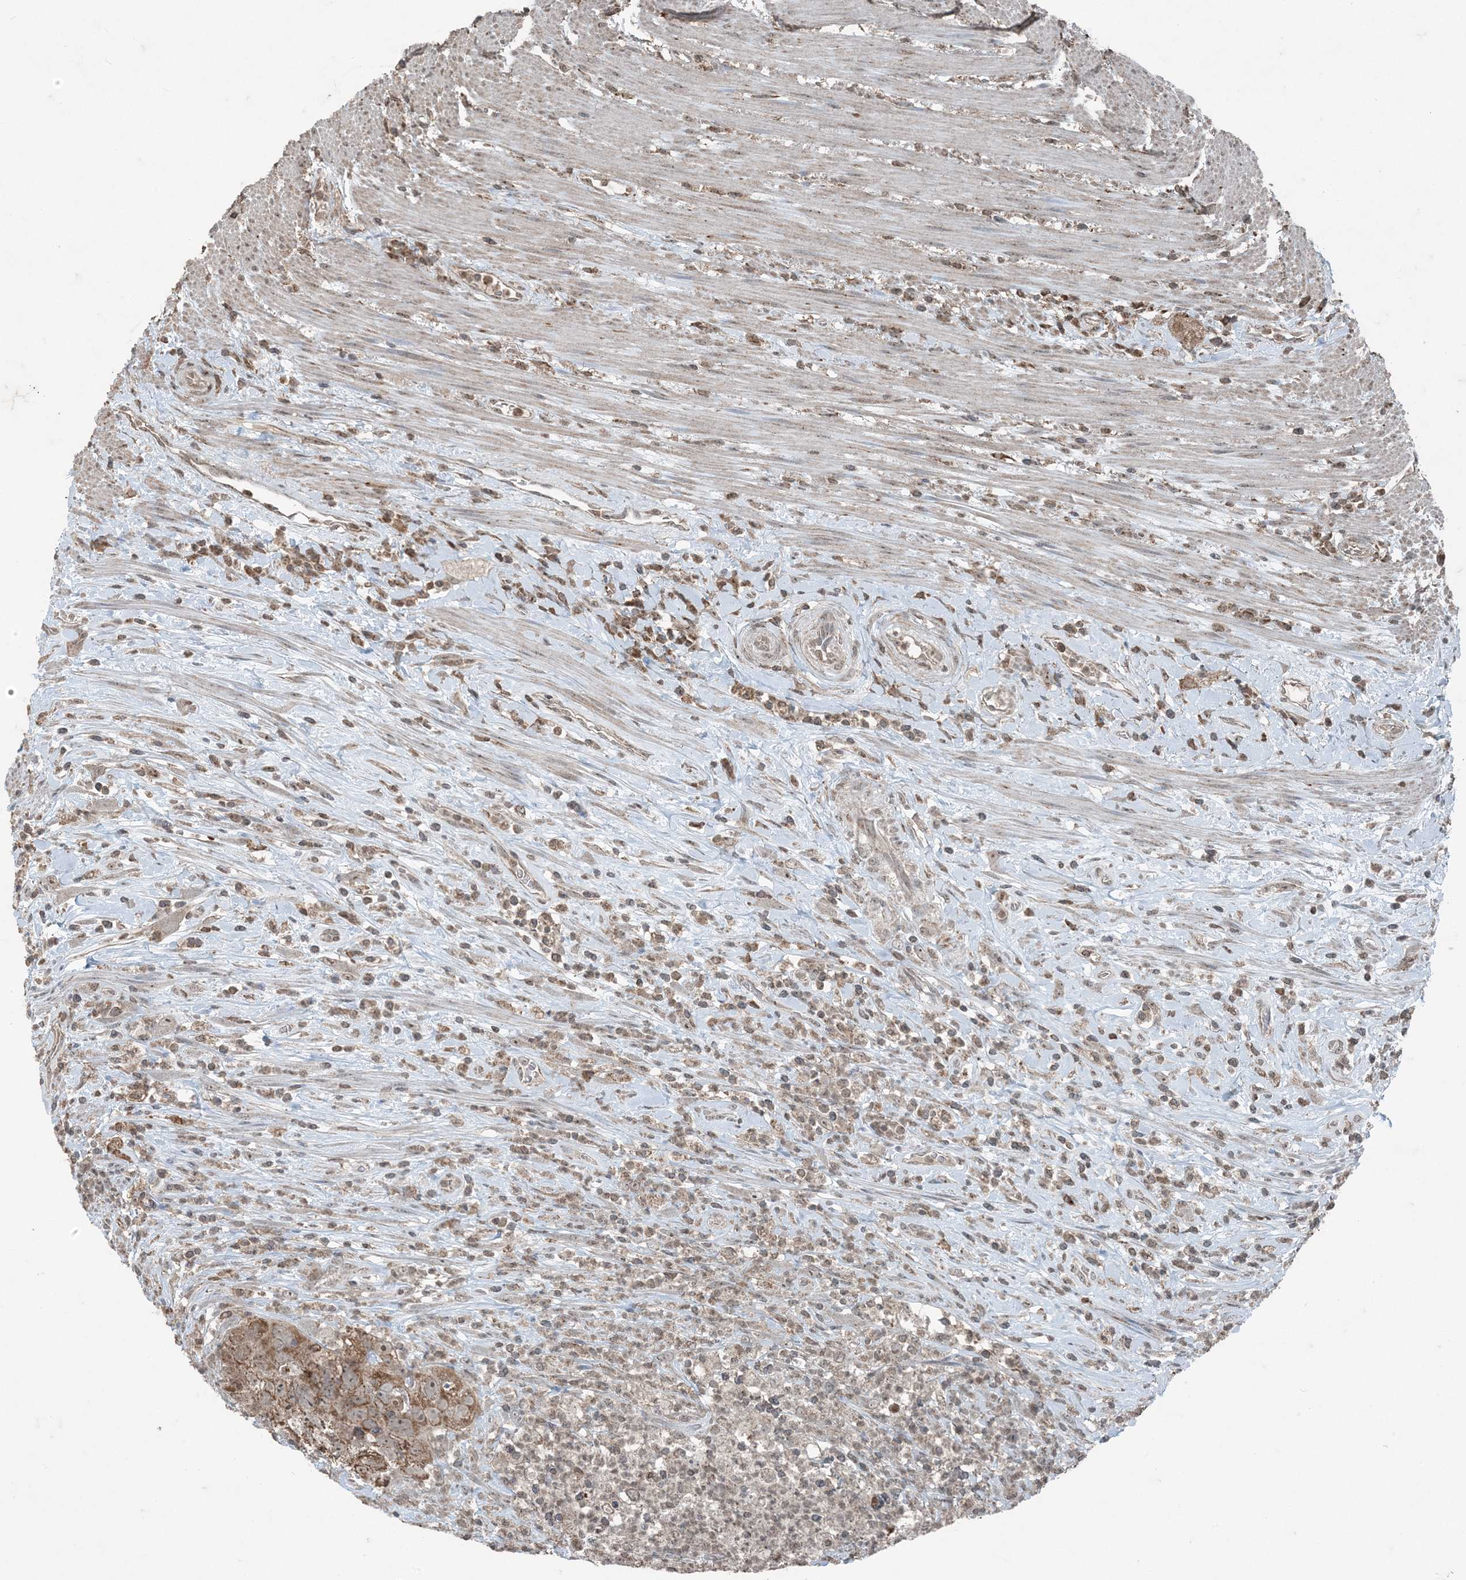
{"staining": {"intensity": "moderate", "quantity": ">75%", "location": "cytoplasmic/membranous"}, "tissue": "colorectal cancer", "cell_type": "Tumor cells", "image_type": "cancer", "snomed": [{"axis": "morphology", "description": "Adenocarcinoma, NOS"}, {"axis": "topography", "description": "Rectum"}], "caption": "Protein expression by immunohistochemistry displays moderate cytoplasmic/membranous positivity in approximately >75% of tumor cells in adenocarcinoma (colorectal).", "gene": "GNL1", "patient": {"sex": "male", "age": 59}}